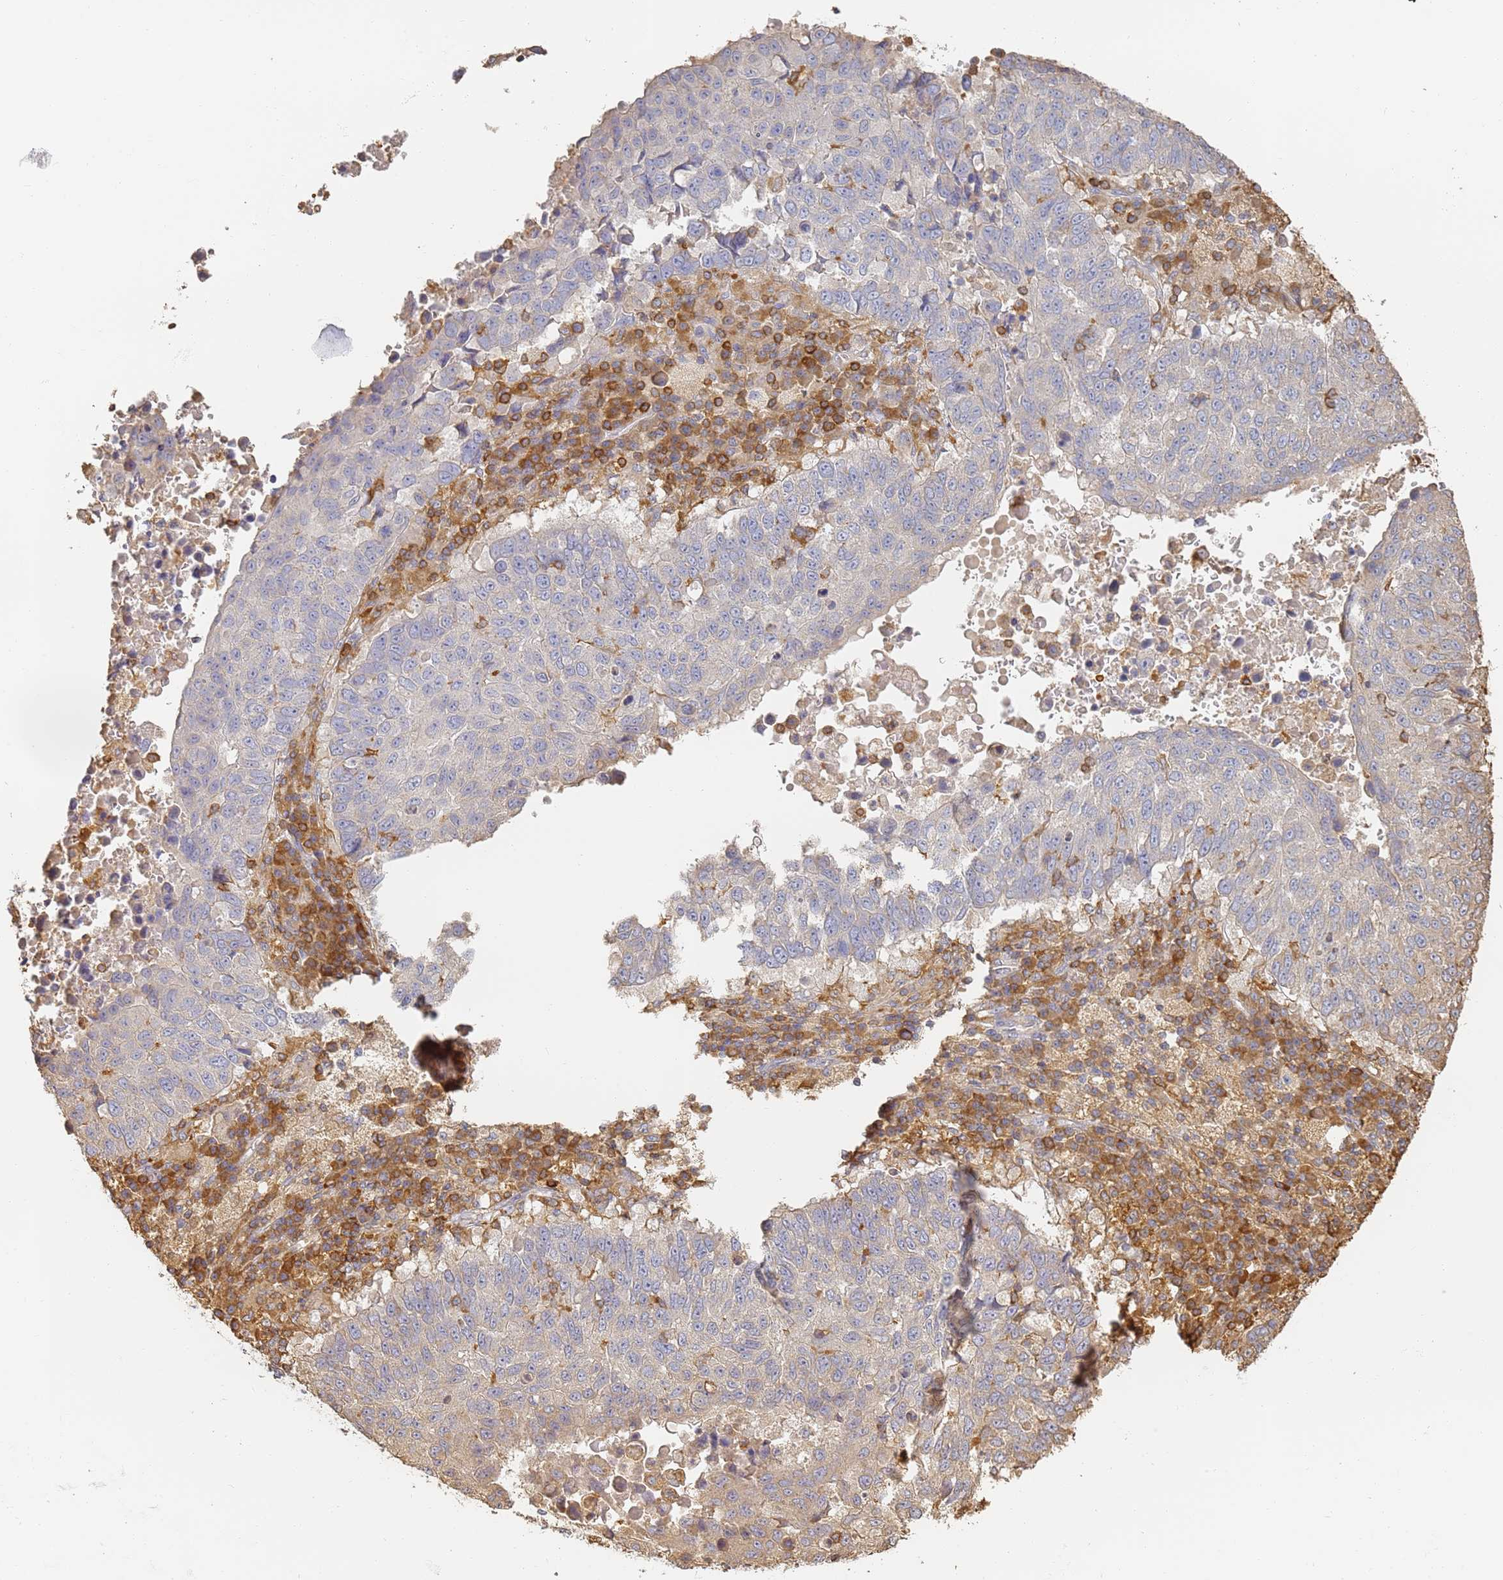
{"staining": {"intensity": "negative", "quantity": "none", "location": "none"}, "tissue": "lung cancer", "cell_type": "Tumor cells", "image_type": "cancer", "snomed": [{"axis": "morphology", "description": "Squamous cell carcinoma, NOS"}, {"axis": "topography", "description": "Lung"}], "caption": "High magnification brightfield microscopy of lung cancer (squamous cell carcinoma) stained with DAB (brown) and counterstained with hematoxylin (blue): tumor cells show no significant staining.", "gene": "BIN2", "patient": {"sex": "male", "age": 73}}